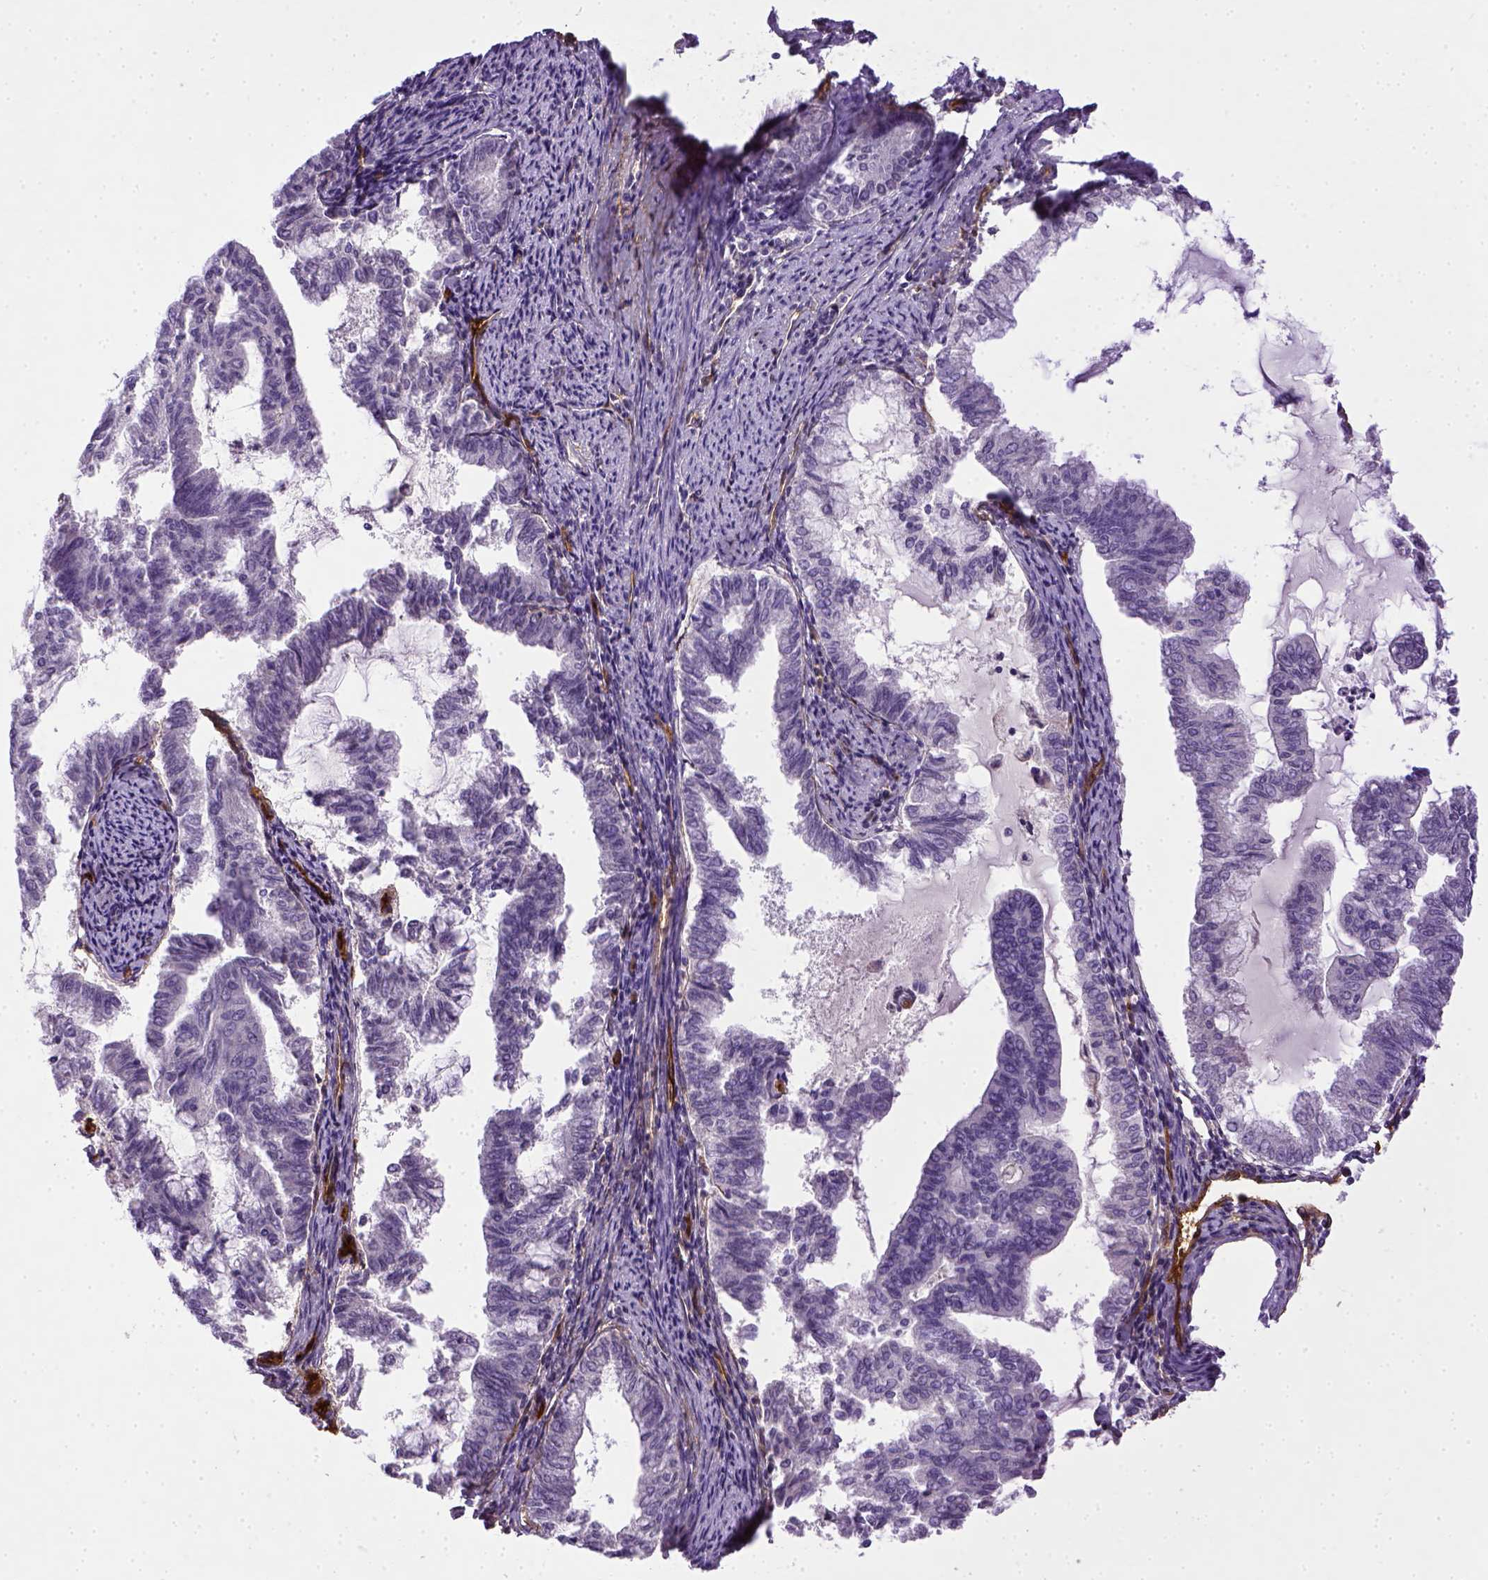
{"staining": {"intensity": "negative", "quantity": "none", "location": "none"}, "tissue": "endometrial cancer", "cell_type": "Tumor cells", "image_type": "cancer", "snomed": [{"axis": "morphology", "description": "Adenocarcinoma, NOS"}, {"axis": "topography", "description": "Endometrium"}], "caption": "A high-resolution micrograph shows immunohistochemistry staining of endometrial cancer, which demonstrates no significant expression in tumor cells.", "gene": "ENG", "patient": {"sex": "female", "age": 79}}